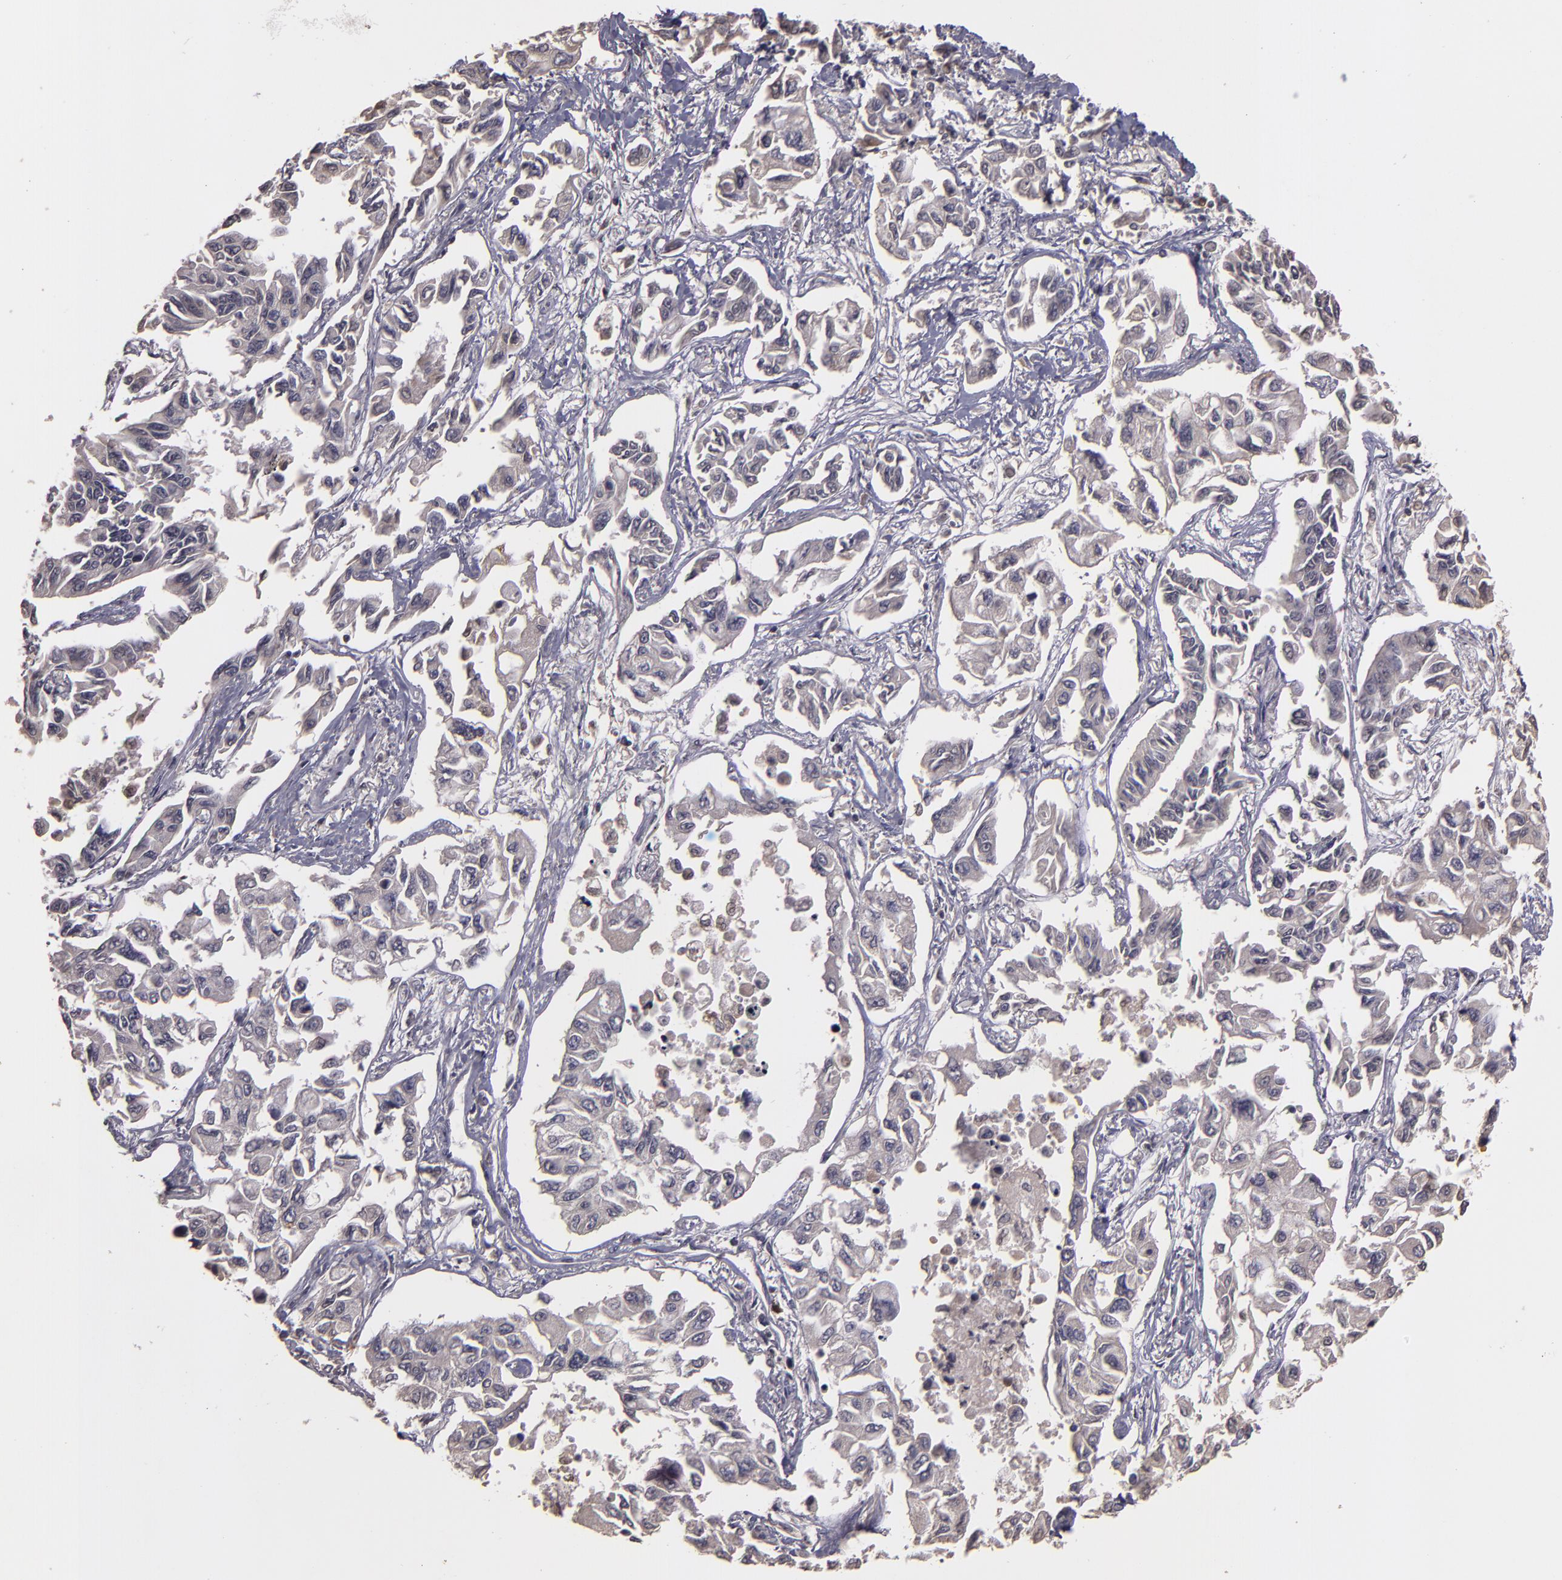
{"staining": {"intensity": "negative", "quantity": "none", "location": "none"}, "tissue": "lung cancer", "cell_type": "Tumor cells", "image_type": "cancer", "snomed": [{"axis": "morphology", "description": "Adenocarcinoma, NOS"}, {"axis": "topography", "description": "Lung"}], "caption": "Human lung cancer (adenocarcinoma) stained for a protein using IHC shows no staining in tumor cells.", "gene": "ABL1", "patient": {"sex": "male", "age": 64}}